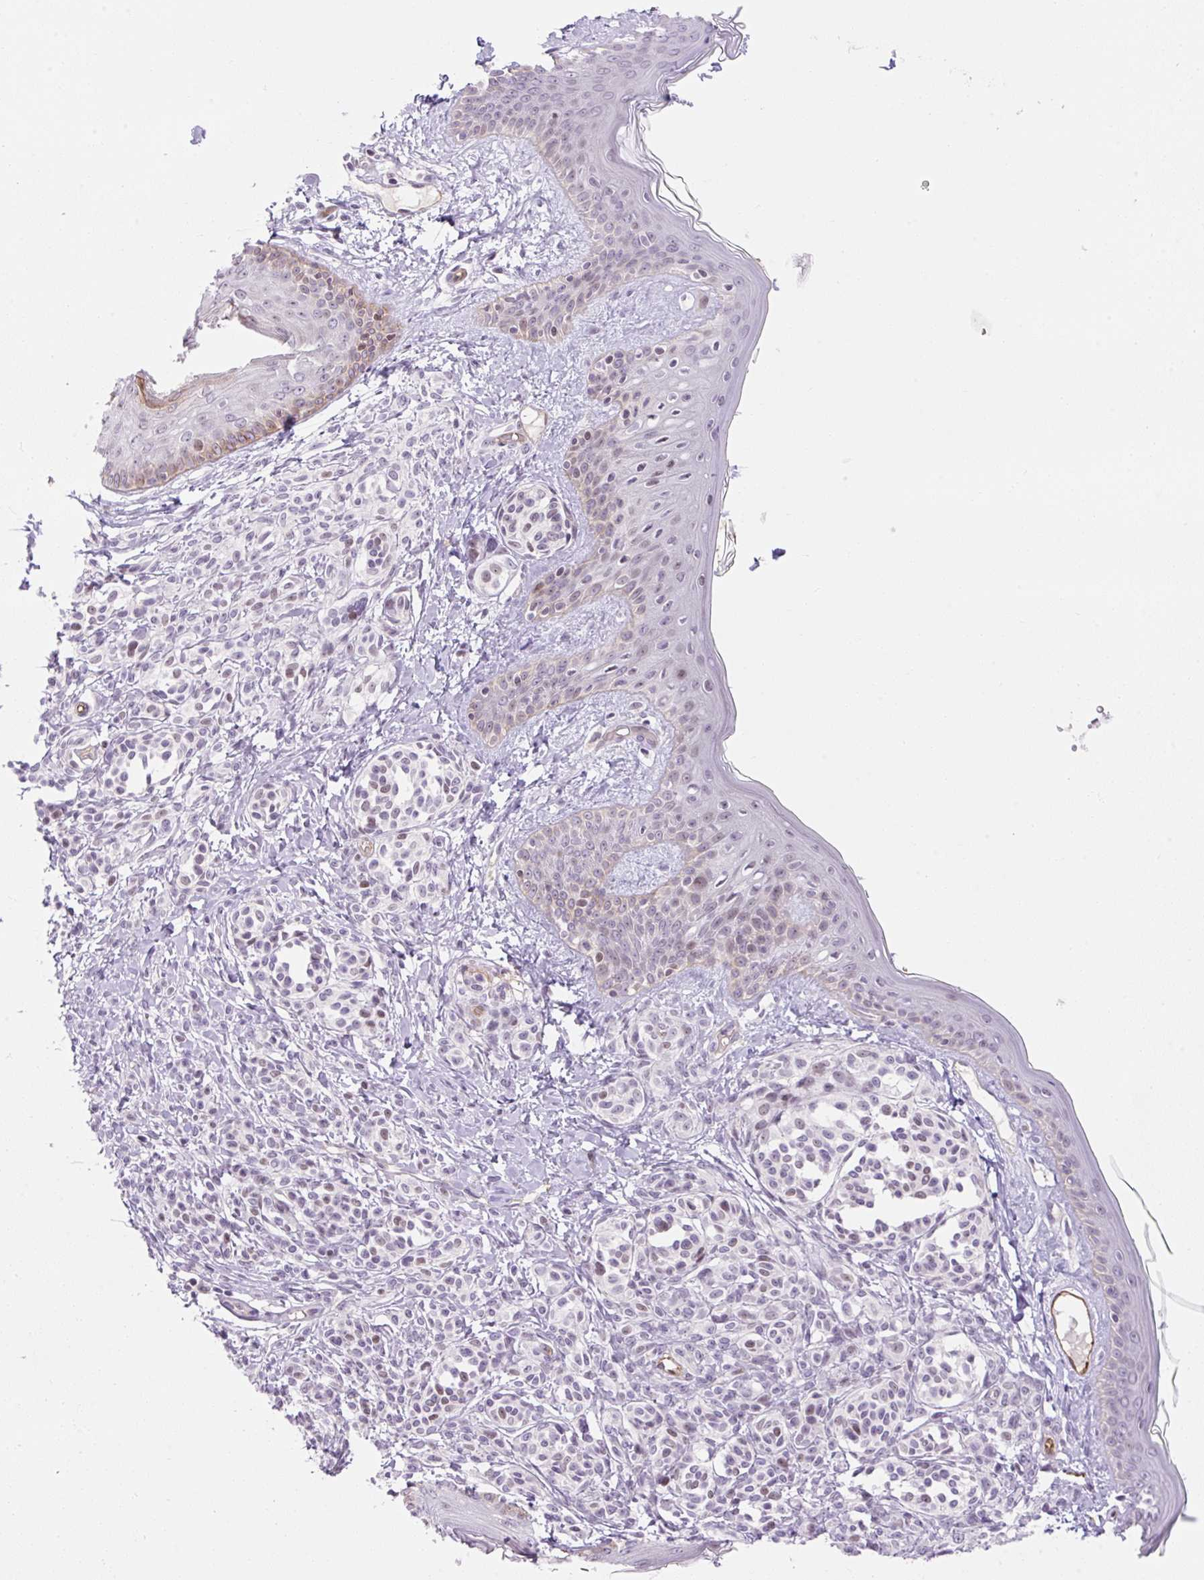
{"staining": {"intensity": "weak", "quantity": "25%-75%", "location": "nuclear"}, "tissue": "skin", "cell_type": "Fibroblasts", "image_type": "normal", "snomed": [{"axis": "morphology", "description": "Normal tissue, NOS"}, {"axis": "topography", "description": "Skin"}], "caption": "Approximately 25%-75% of fibroblasts in normal human skin reveal weak nuclear protein staining as visualized by brown immunohistochemical staining.", "gene": "ENSG00000268750", "patient": {"sex": "male", "age": 16}}